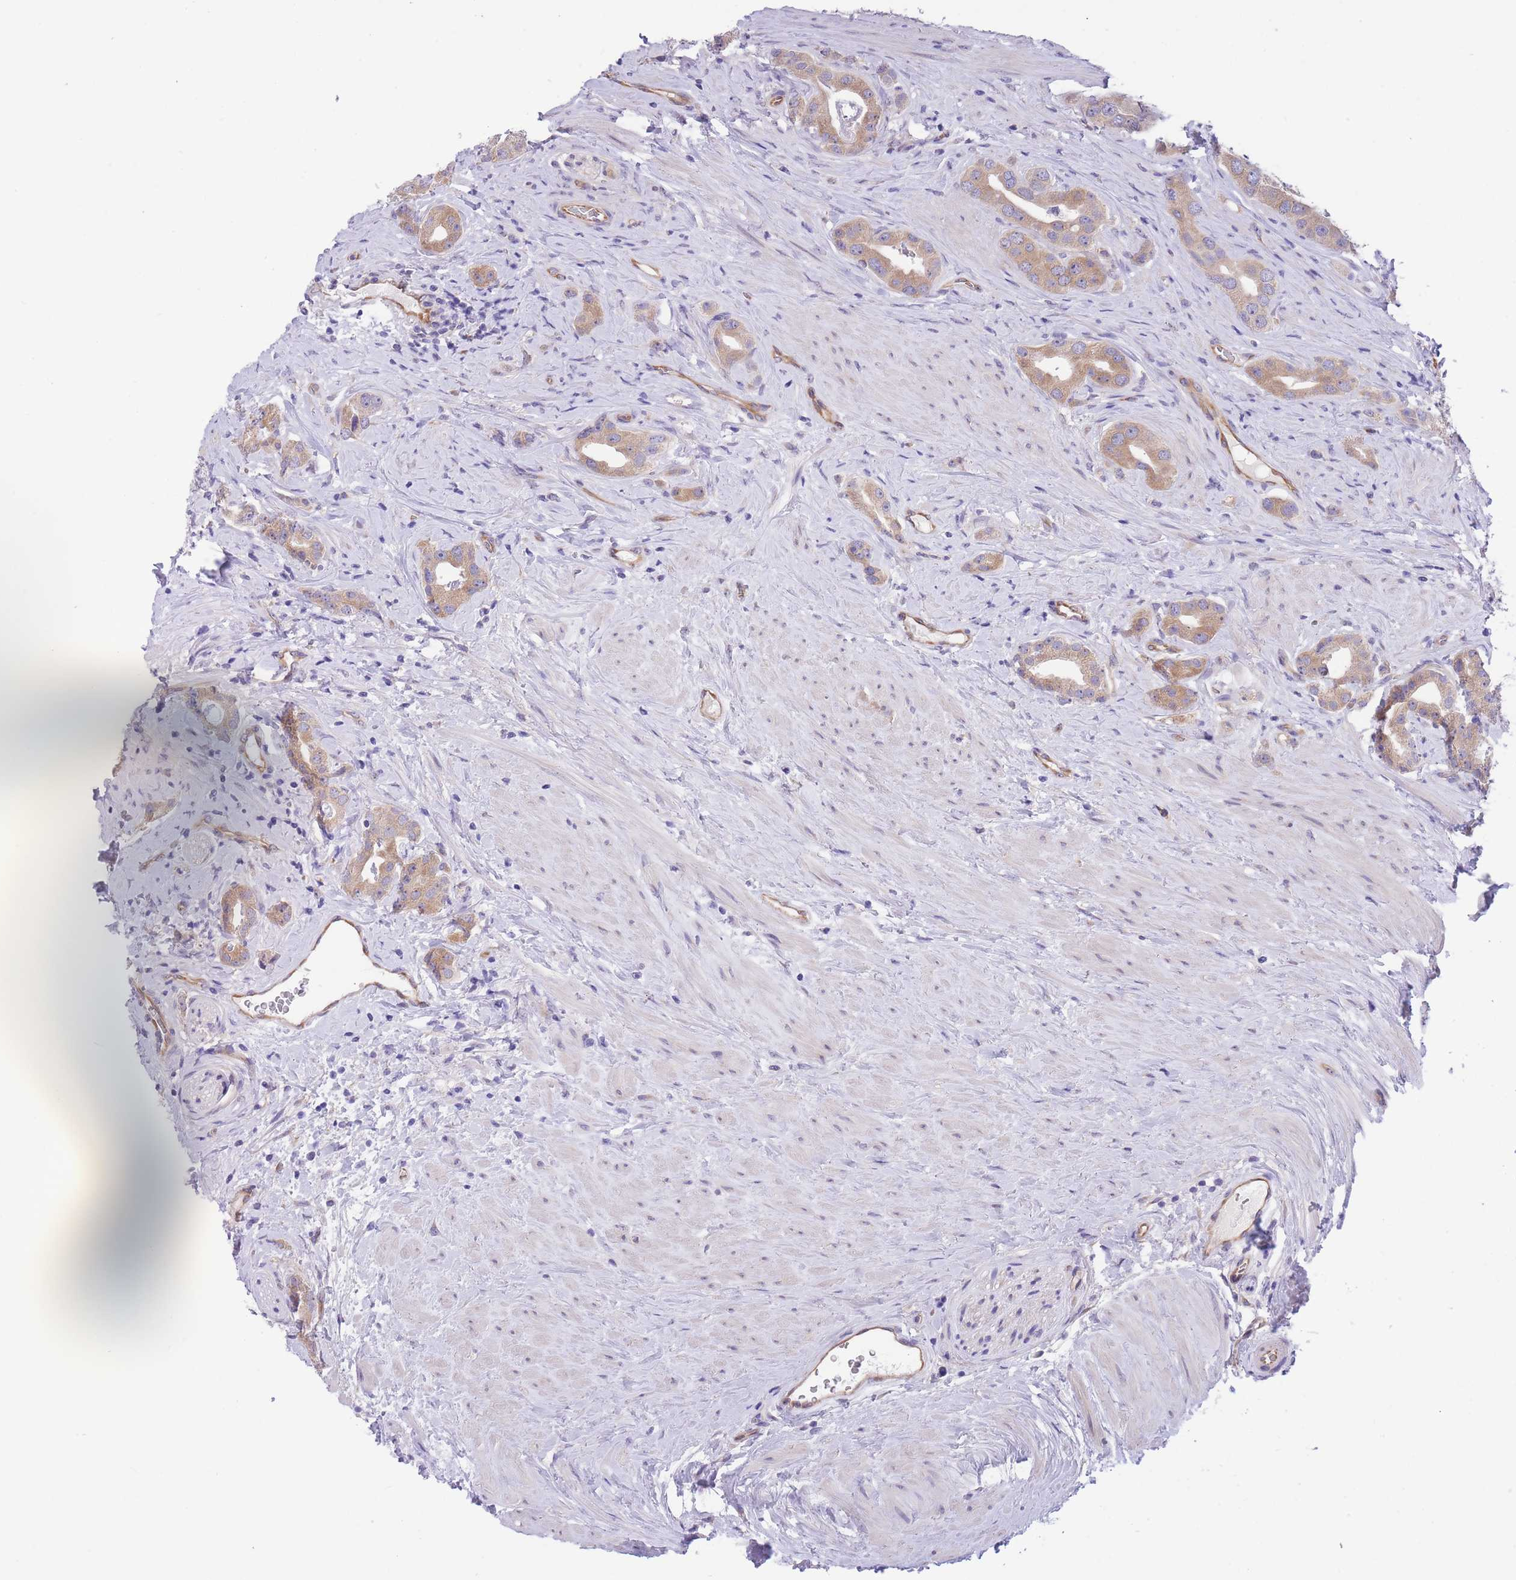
{"staining": {"intensity": "moderate", "quantity": ">75%", "location": "cytoplasmic/membranous"}, "tissue": "prostate cancer", "cell_type": "Tumor cells", "image_type": "cancer", "snomed": [{"axis": "morphology", "description": "Adenocarcinoma, High grade"}, {"axis": "topography", "description": "Prostate"}], "caption": "Immunohistochemistry (IHC) of prostate adenocarcinoma (high-grade) demonstrates medium levels of moderate cytoplasmic/membranous positivity in about >75% of tumor cells.", "gene": "WWOX", "patient": {"sex": "male", "age": 63}}